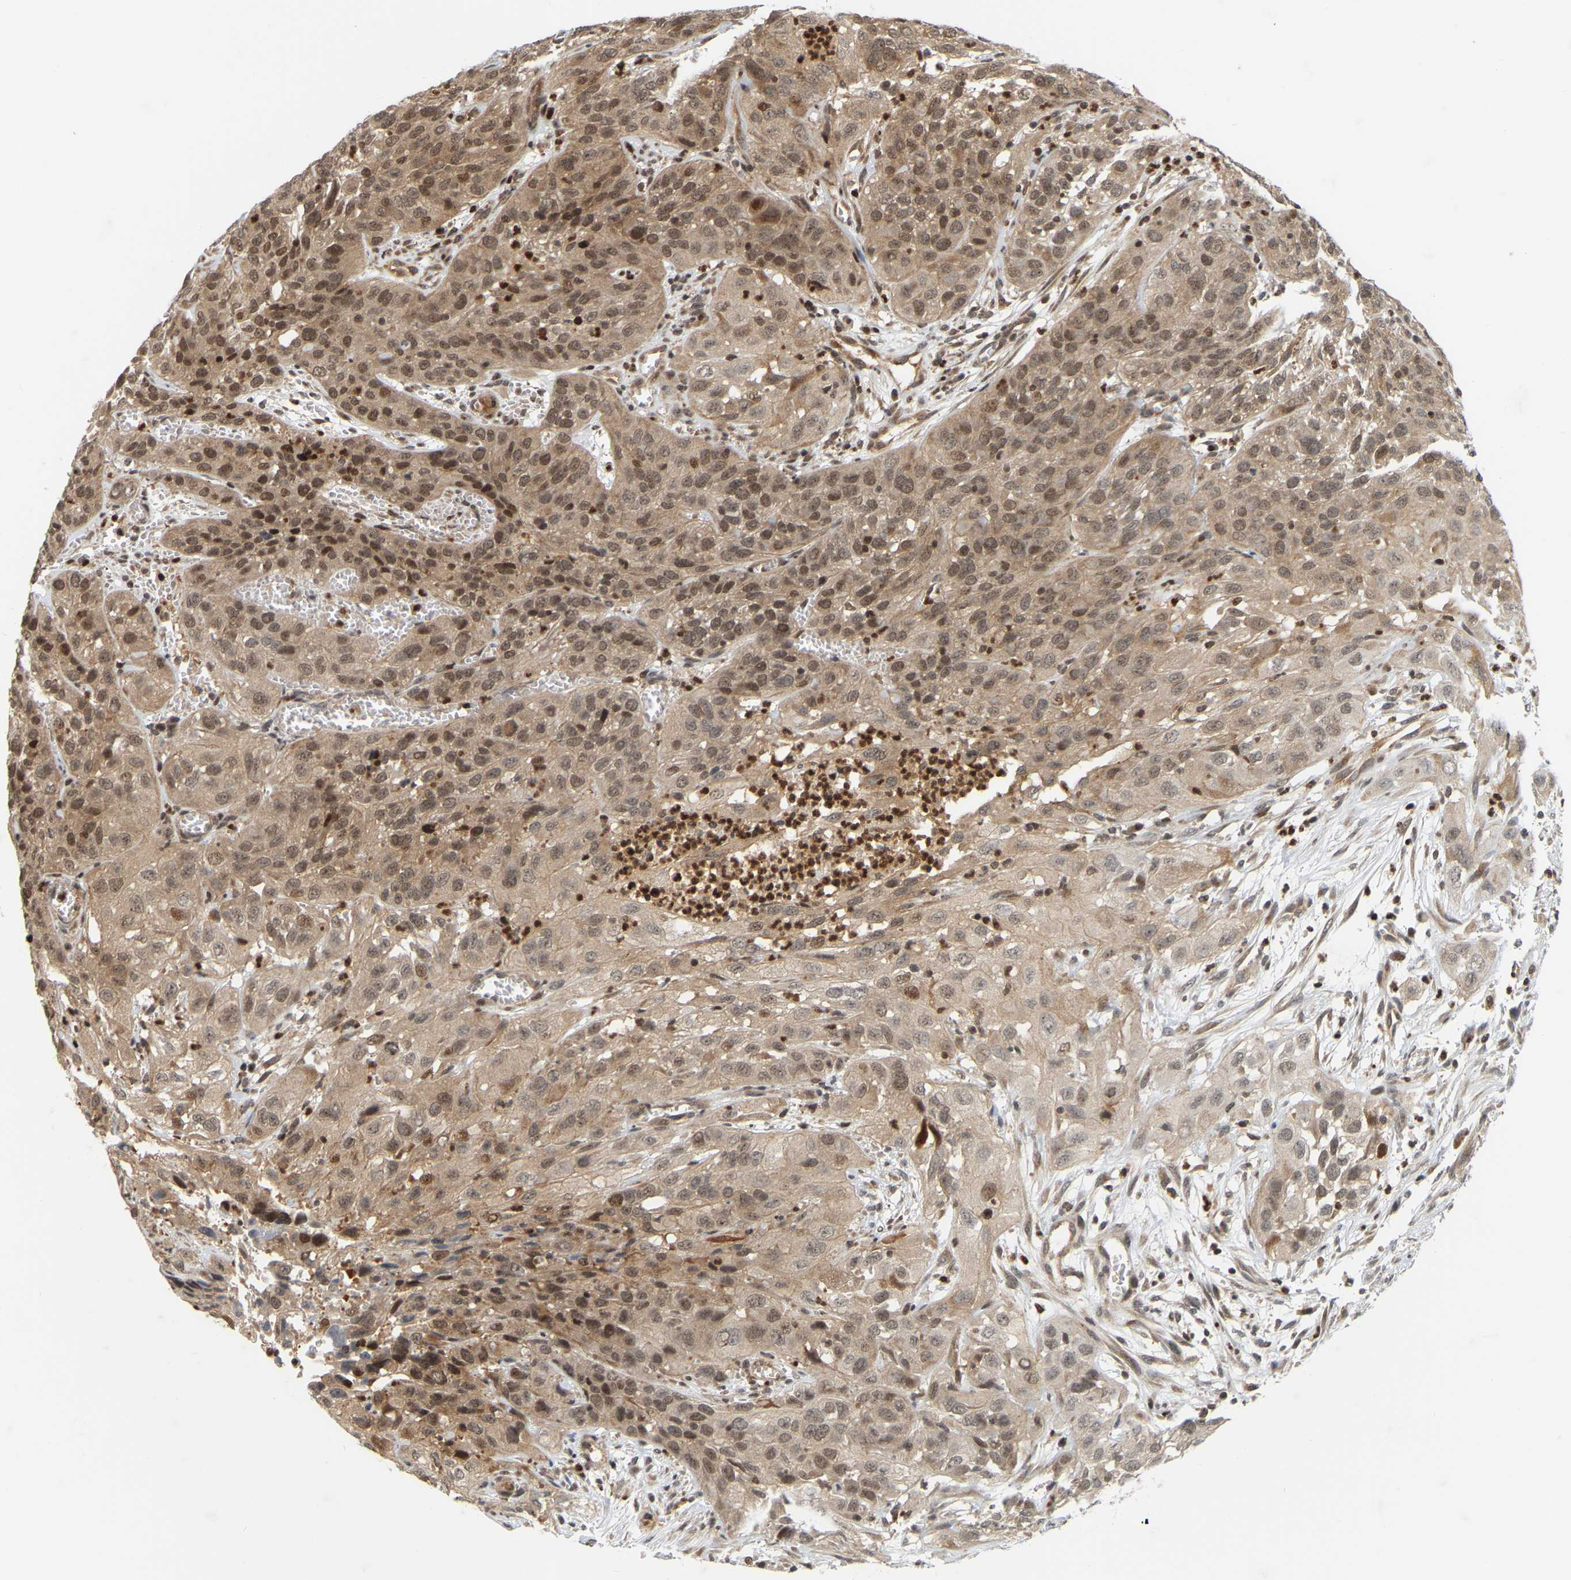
{"staining": {"intensity": "moderate", "quantity": ">75%", "location": "cytoplasmic/membranous,nuclear"}, "tissue": "cervical cancer", "cell_type": "Tumor cells", "image_type": "cancer", "snomed": [{"axis": "morphology", "description": "Squamous cell carcinoma, NOS"}, {"axis": "topography", "description": "Cervix"}], "caption": "Protein staining of cervical cancer tissue demonstrates moderate cytoplasmic/membranous and nuclear positivity in approximately >75% of tumor cells.", "gene": "NFE2L2", "patient": {"sex": "female", "age": 32}}